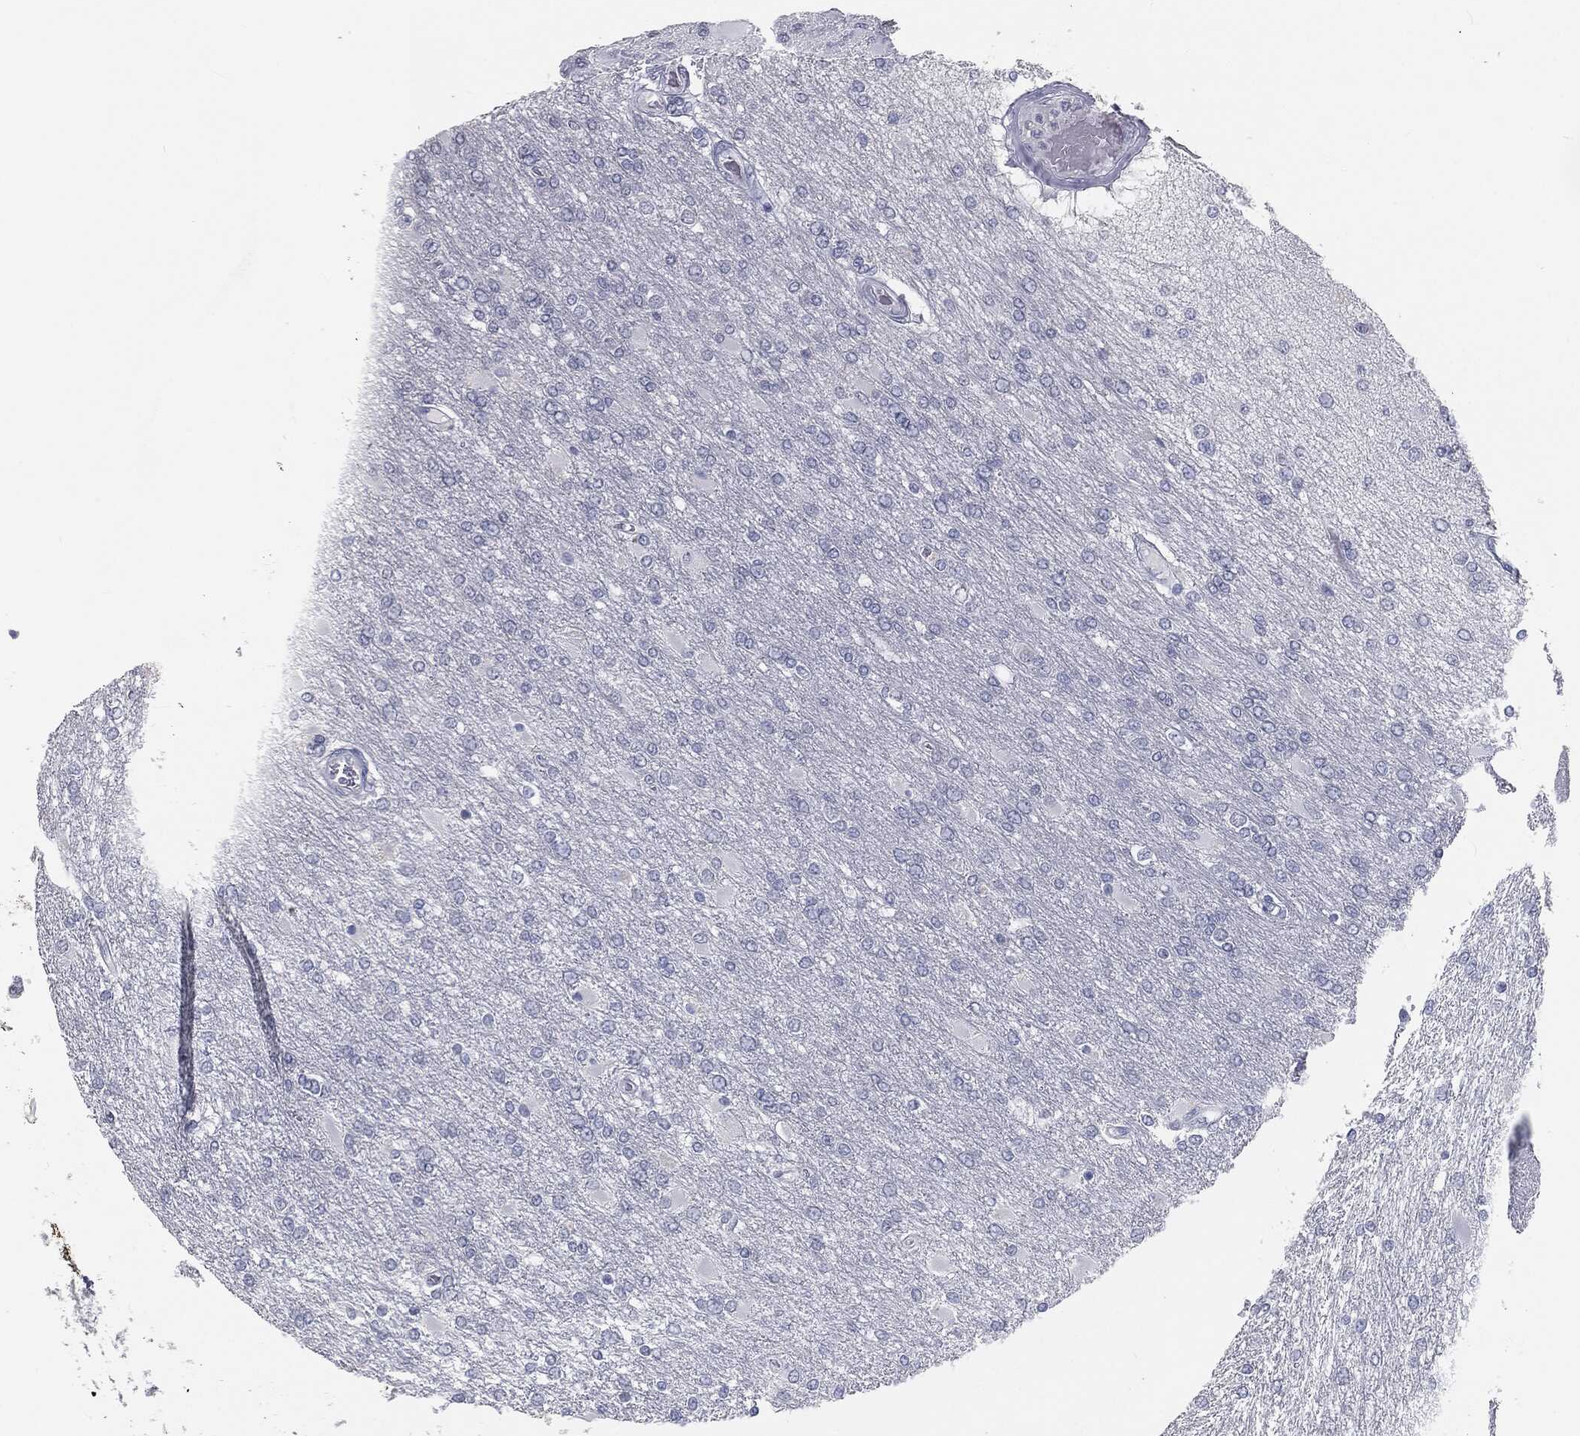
{"staining": {"intensity": "negative", "quantity": "none", "location": "none"}, "tissue": "glioma", "cell_type": "Tumor cells", "image_type": "cancer", "snomed": [{"axis": "morphology", "description": "Glioma, malignant, High grade"}, {"axis": "topography", "description": "Cerebral cortex"}], "caption": "Protein analysis of high-grade glioma (malignant) exhibits no significant staining in tumor cells.", "gene": "PRAME", "patient": {"sex": "male", "age": 79}}